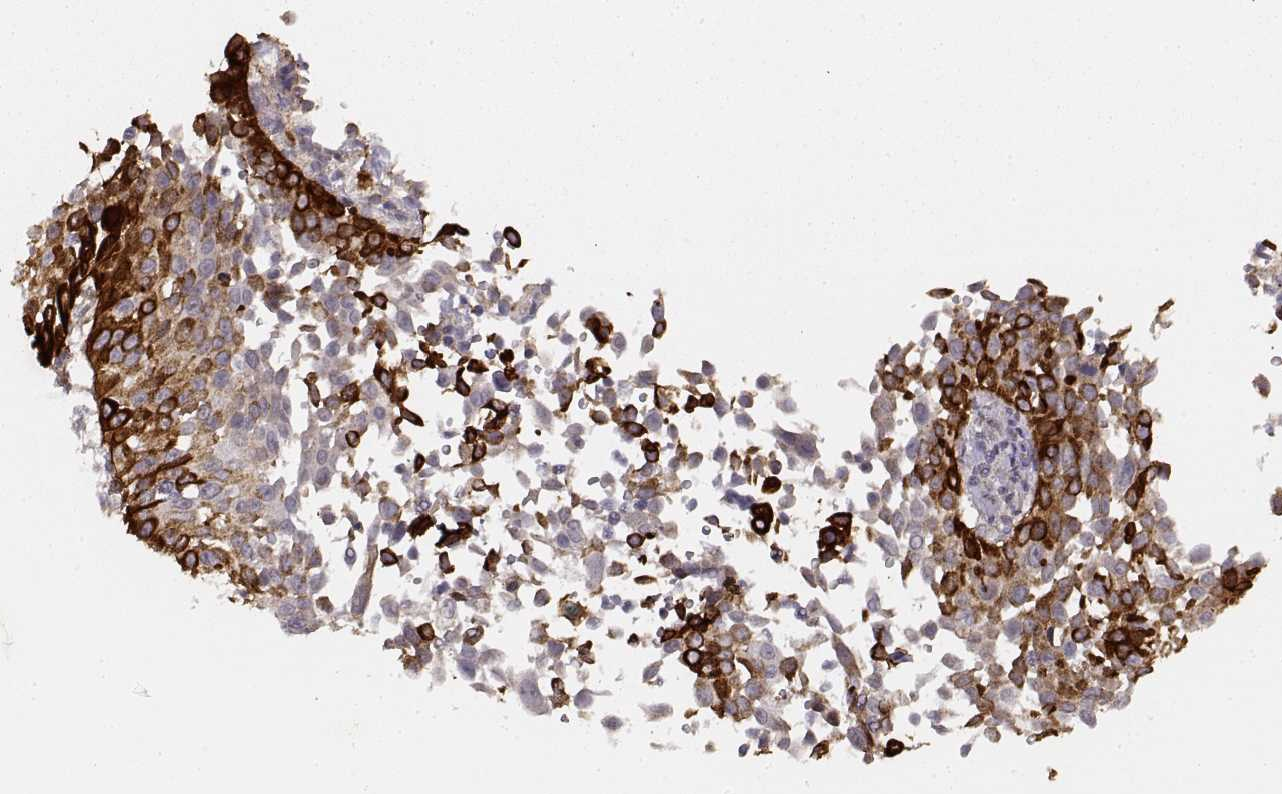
{"staining": {"intensity": "strong", "quantity": "25%-75%", "location": "cytoplasmic/membranous"}, "tissue": "cervical cancer", "cell_type": "Tumor cells", "image_type": "cancer", "snomed": [{"axis": "morphology", "description": "Squamous cell carcinoma, NOS"}, {"axis": "topography", "description": "Cervix"}], "caption": "Protein expression analysis of human squamous cell carcinoma (cervical) reveals strong cytoplasmic/membranous staining in about 25%-75% of tumor cells. (DAB = brown stain, brightfield microscopy at high magnification).", "gene": "LAMC2", "patient": {"sex": "female", "age": 26}}